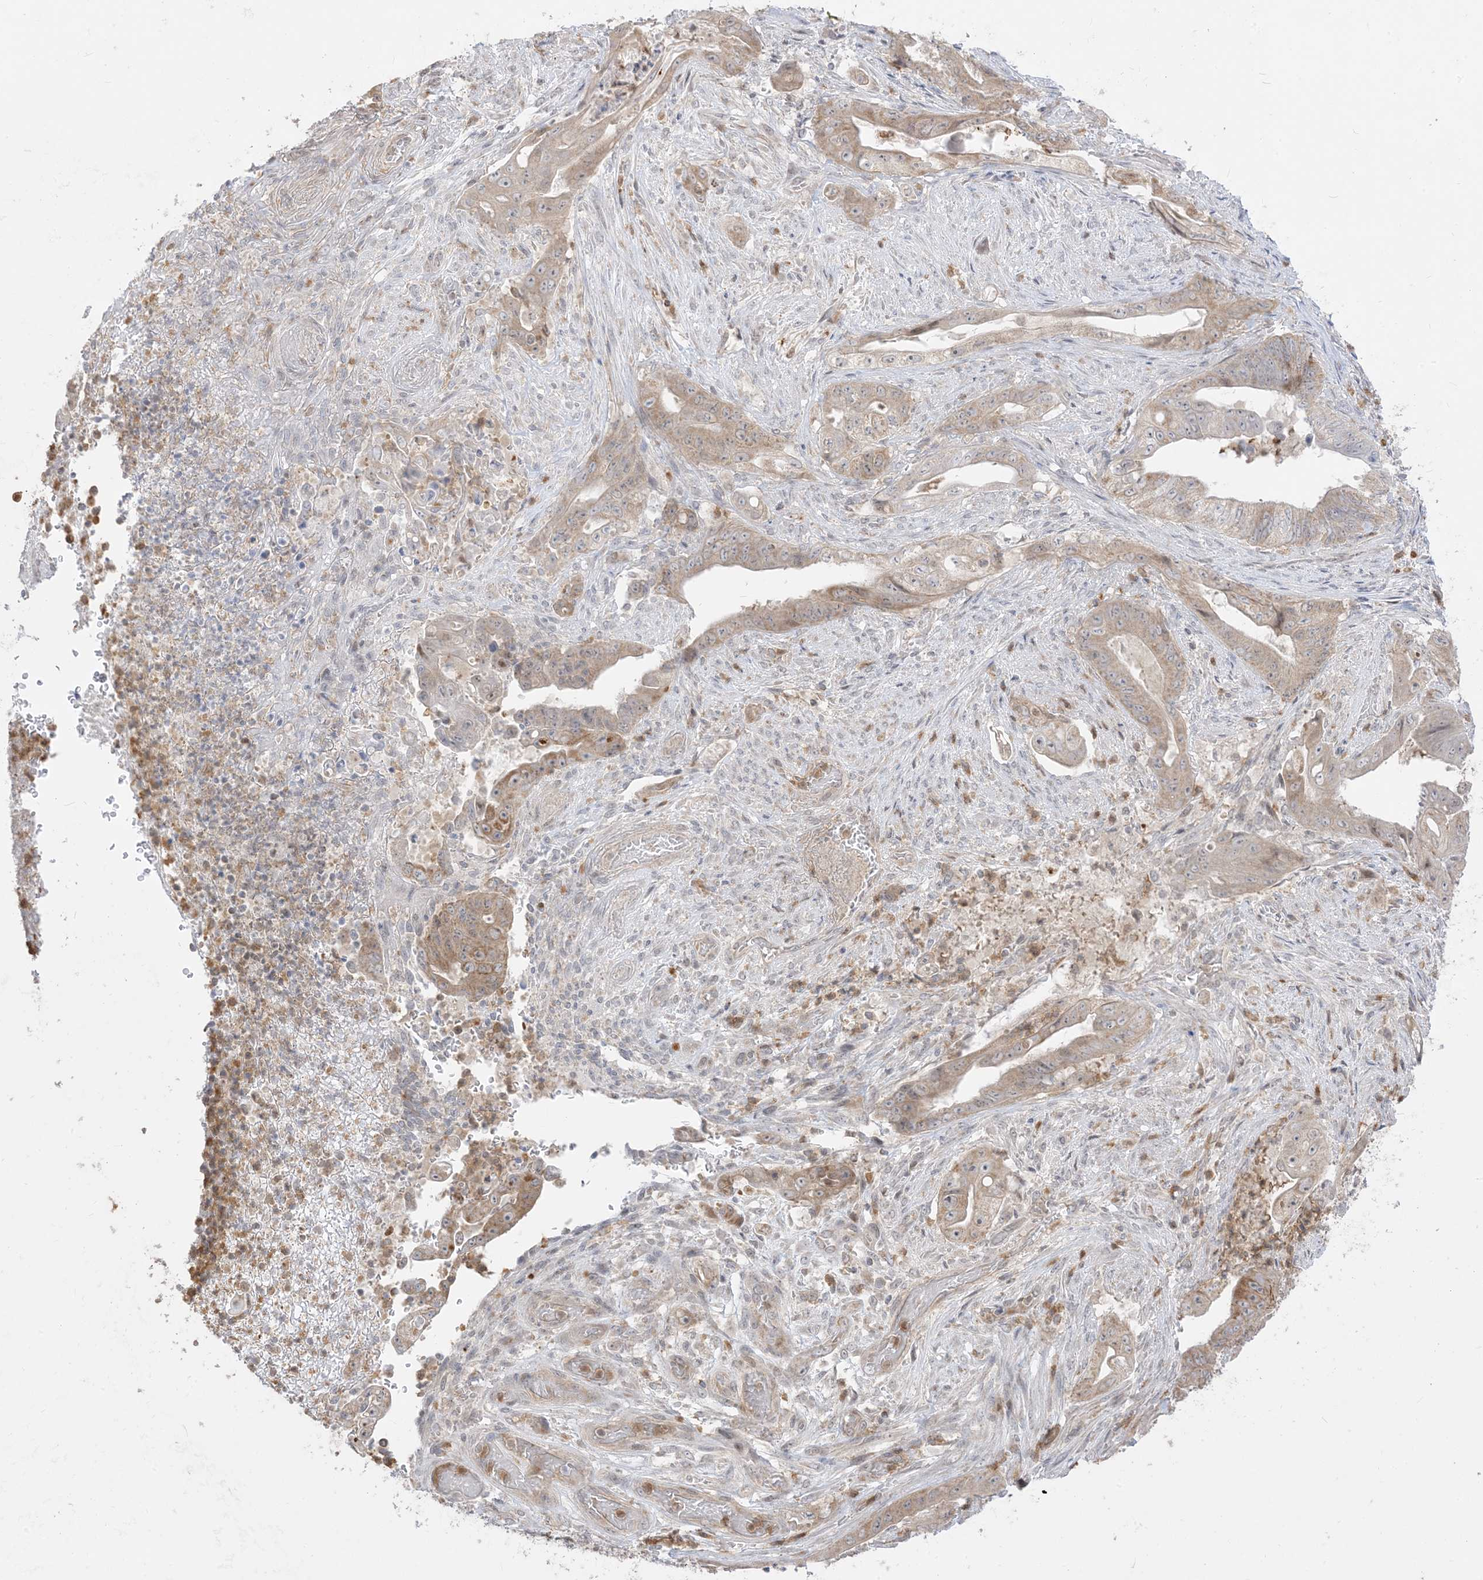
{"staining": {"intensity": "moderate", "quantity": ">75%", "location": "cytoplasmic/membranous"}, "tissue": "stomach cancer", "cell_type": "Tumor cells", "image_type": "cancer", "snomed": [{"axis": "morphology", "description": "Adenocarcinoma, NOS"}, {"axis": "topography", "description": "Stomach"}], "caption": "This micrograph displays IHC staining of human stomach cancer, with medium moderate cytoplasmic/membranous staining in approximately >75% of tumor cells.", "gene": "KANSL3", "patient": {"sex": "female", "age": 73}}